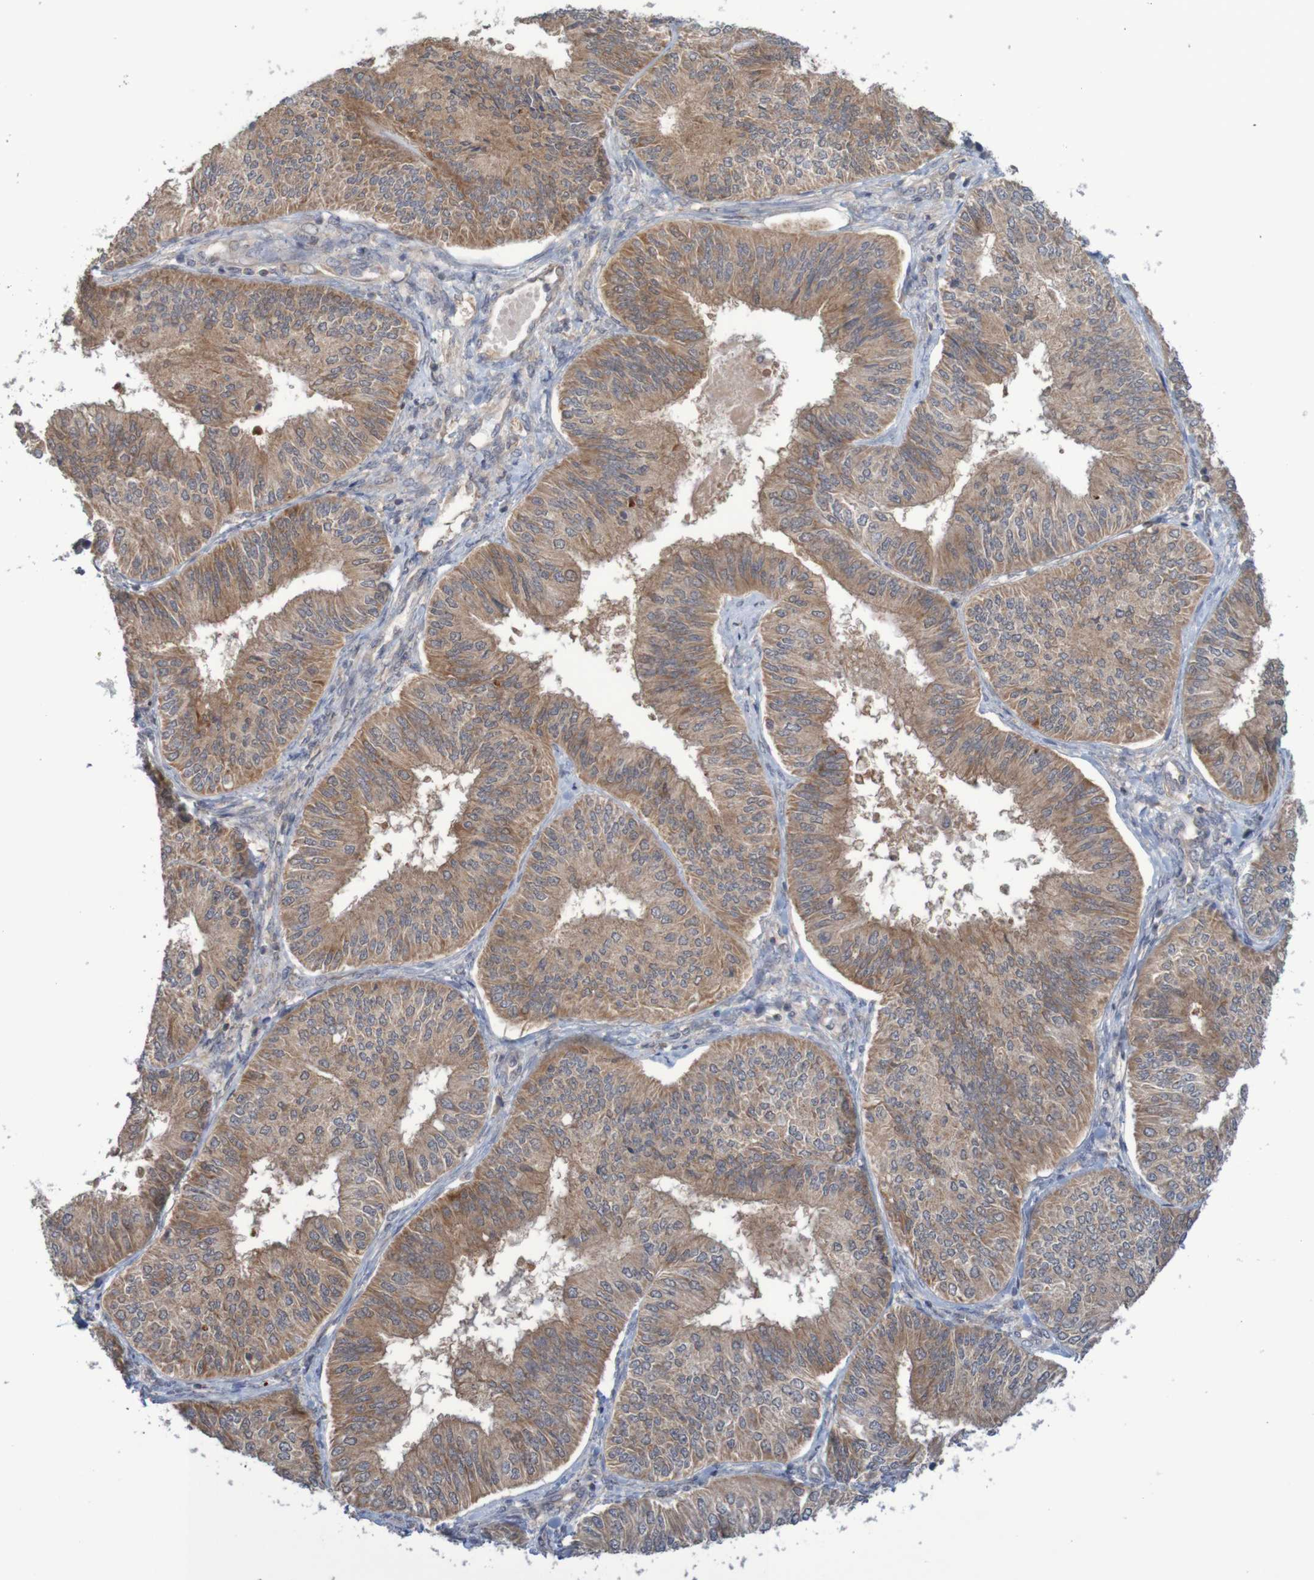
{"staining": {"intensity": "moderate", "quantity": ">75%", "location": "cytoplasmic/membranous"}, "tissue": "endometrial cancer", "cell_type": "Tumor cells", "image_type": "cancer", "snomed": [{"axis": "morphology", "description": "Adenocarcinoma, NOS"}, {"axis": "topography", "description": "Endometrium"}], "caption": "Tumor cells display moderate cytoplasmic/membranous staining in about >75% of cells in endometrial adenocarcinoma. (DAB = brown stain, brightfield microscopy at high magnification).", "gene": "ANKK1", "patient": {"sex": "female", "age": 58}}